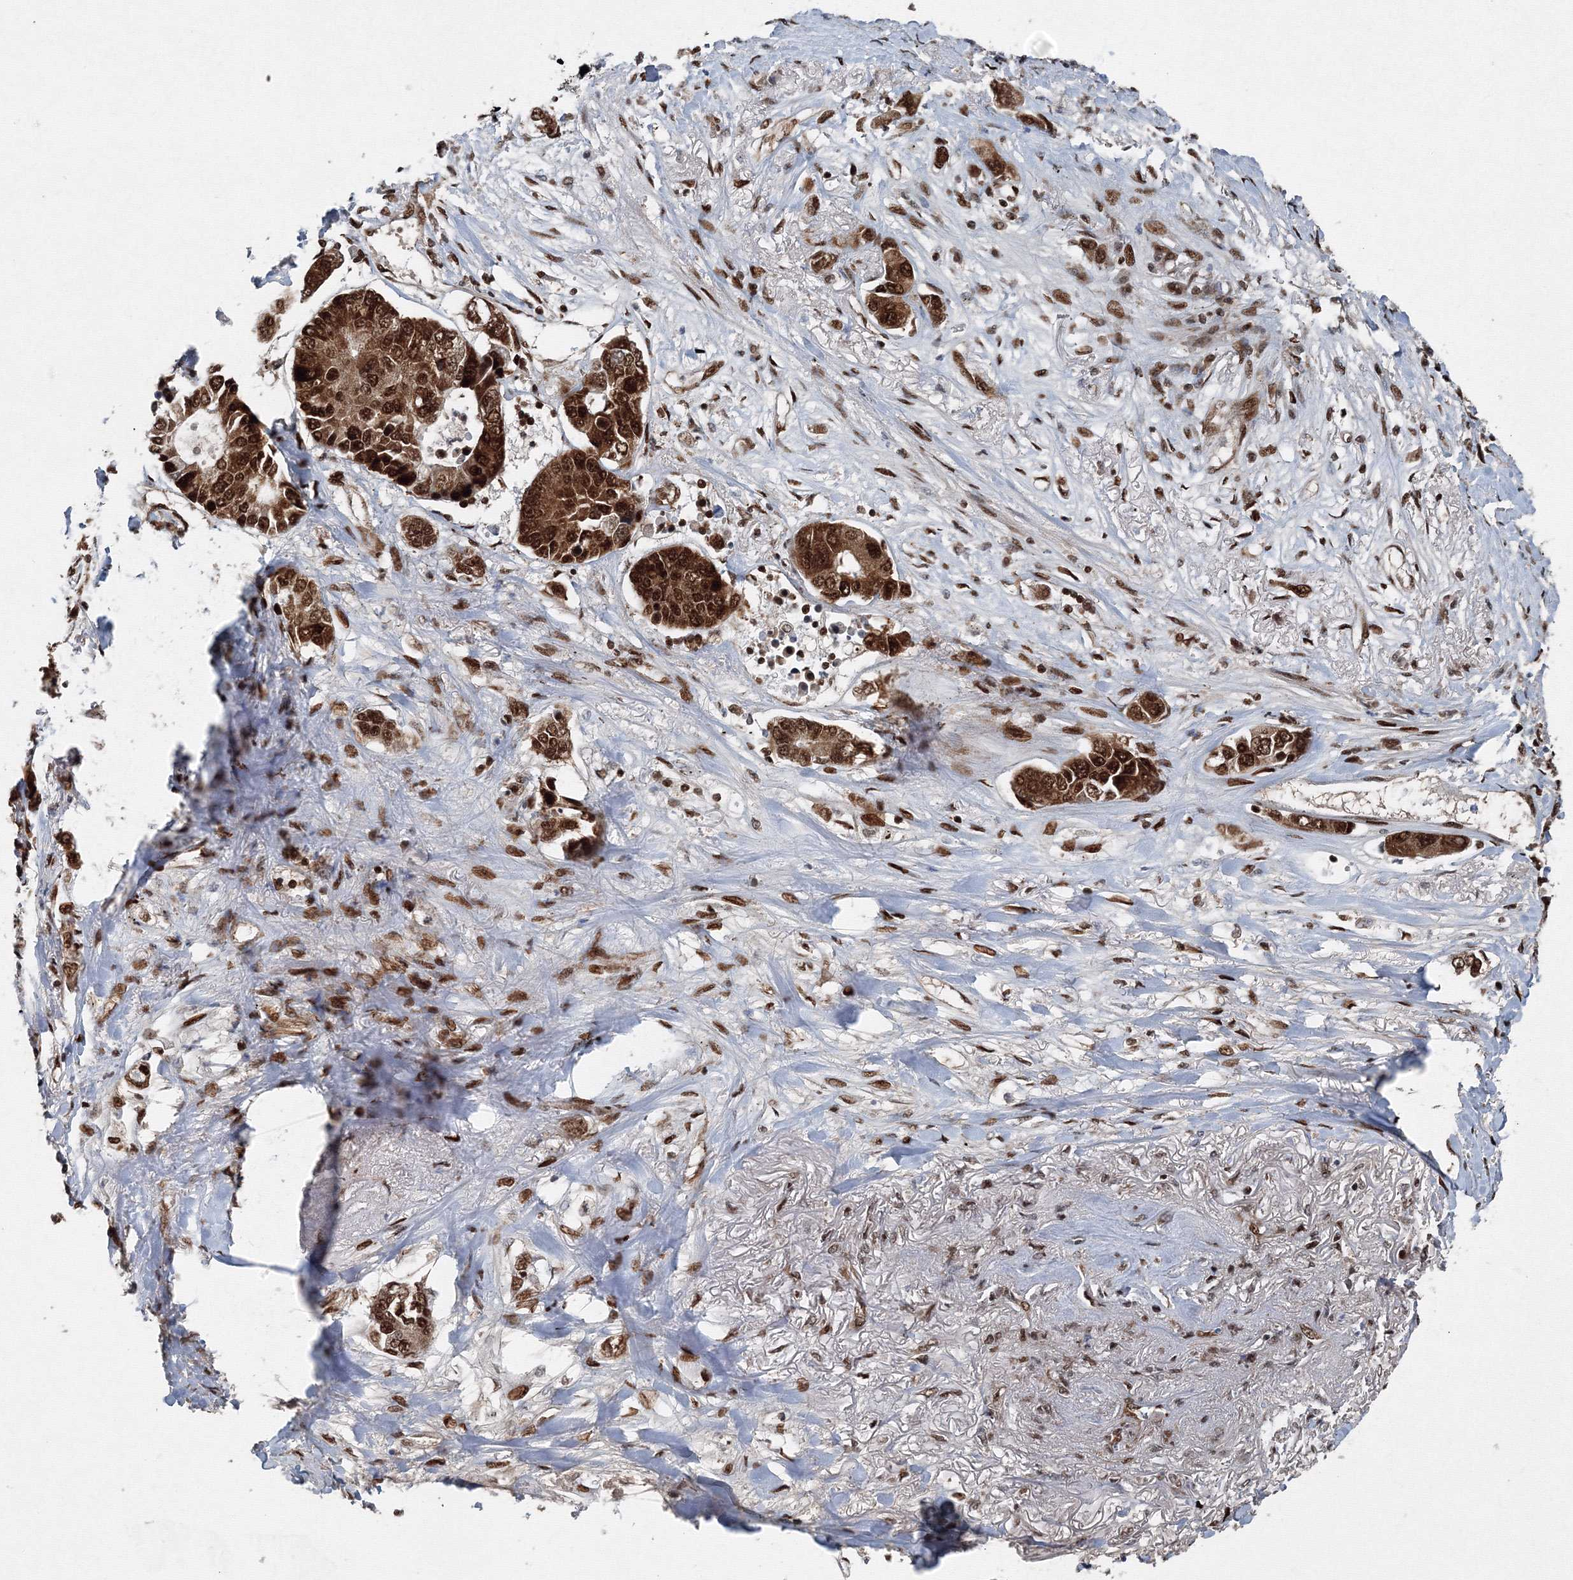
{"staining": {"intensity": "strong", "quantity": ">75%", "location": "cytoplasmic/membranous,nuclear"}, "tissue": "lung cancer", "cell_type": "Tumor cells", "image_type": "cancer", "snomed": [{"axis": "morphology", "description": "Adenocarcinoma, NOS"}, {"axis": "topography", "description": "Lung"}], "caption": "Strong cytoplasmic/membranous and nuclear positivity for a protein is present in approximately >75% of tumor cells of lung adenocarcinoma using immunohistochemistry (IHC).", "gene": "SNRPC", "patient": {"sex": "male", "age": 49}}